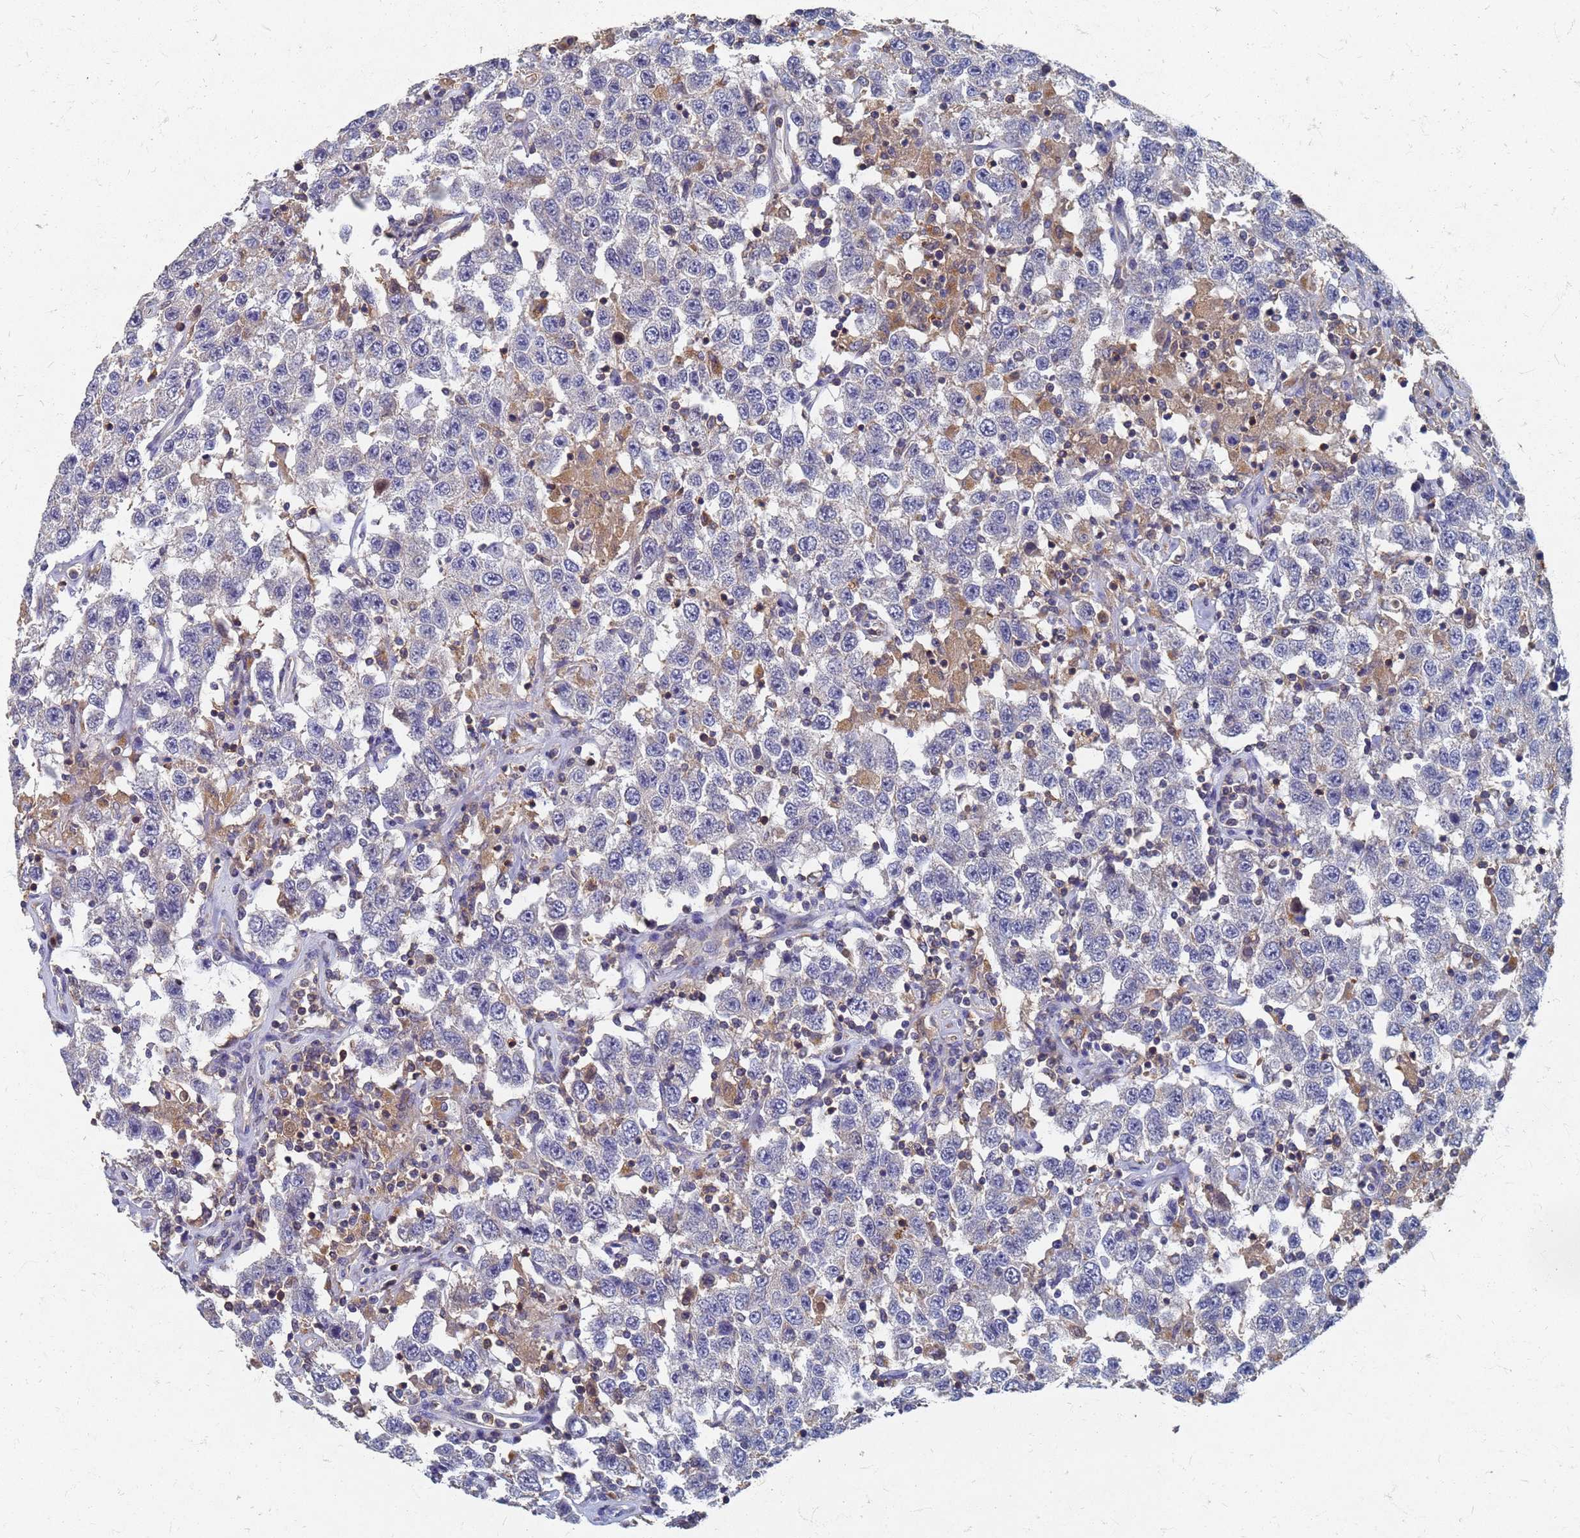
{"staining": {"intensity": "negative", "quantity": "none", "location": "none"}, "tissue": "testis cancer", "cell_type": "Tumor cells", "image_type": "cancer", "snomed": [{"axis": "morphology", "description": "Seminoma, NOS"}, {"axis": "topography", "description": "Testis"}], "caption": "An immunohistochemistry micrograph of testis cancer is shown. There is no staining in tumor cells of testis cancer. (DAB (3,3'-diaminobenzidine) IHC with hematoxylin counter stain).", "gene": "KRCC1", "patient": {"sex": "male", "age": 41}}